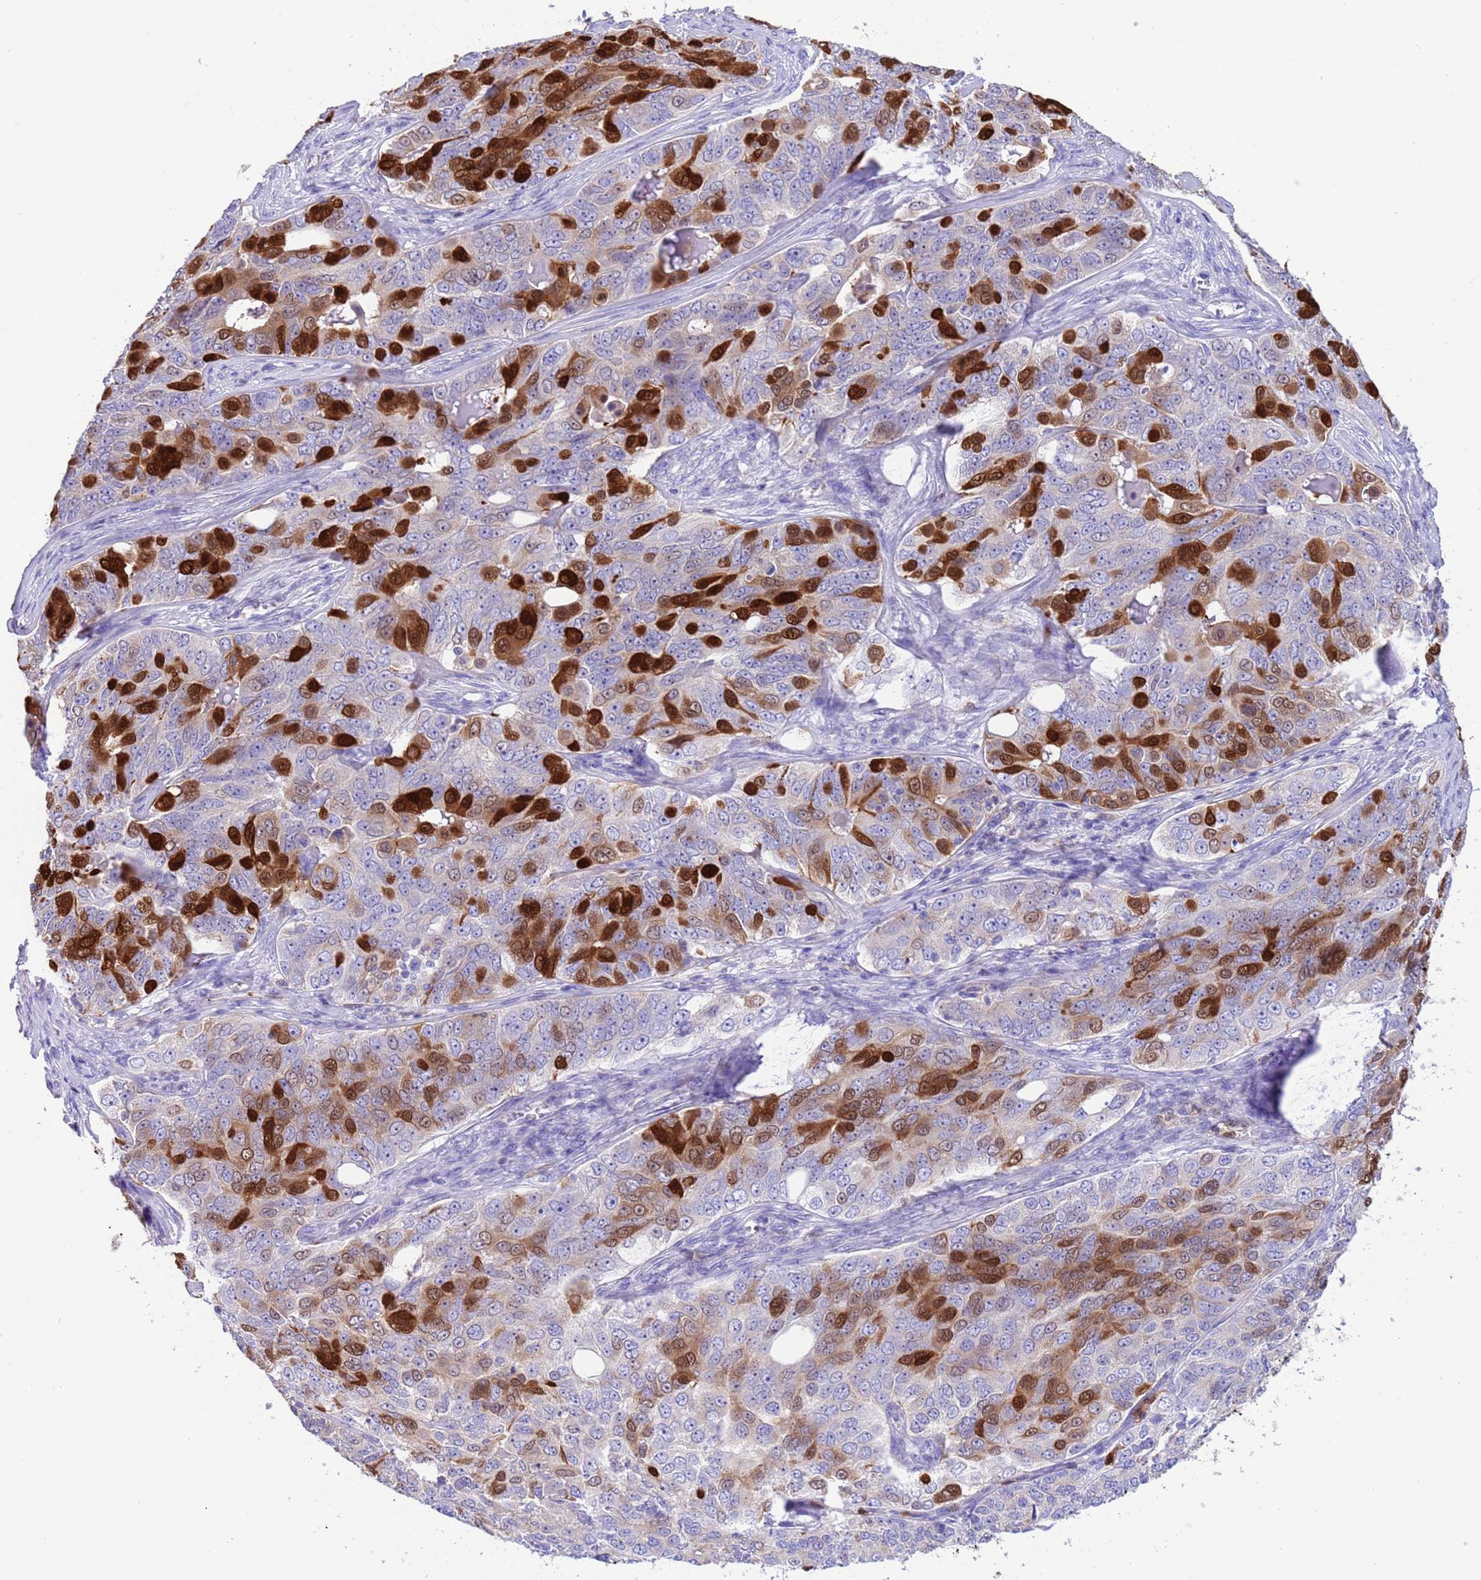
{"staining": {"intensity": "strong", "quantity": "25%-75%", "location": "cytoplasmic/membranous,nuclear"}, "tissue": "ovarian cancer", "cell_type": "Tumor cells", "image_type": "cancer", "snomed": [{"axis": "morphology", "description": "Carcinoma, endometroid"}, {"axis": "topography", "description": "Ovary"}], "caption": "High-power microscopy captured an IHC photomicrograph of endometroid carcinoma (ovarian), revealing strong cytoplasmic/membranous and nuclear staining in about 25%-75% of tumor cells.", "gene": "C6orf47", "patient": {"sex": "female", "age": 51}}